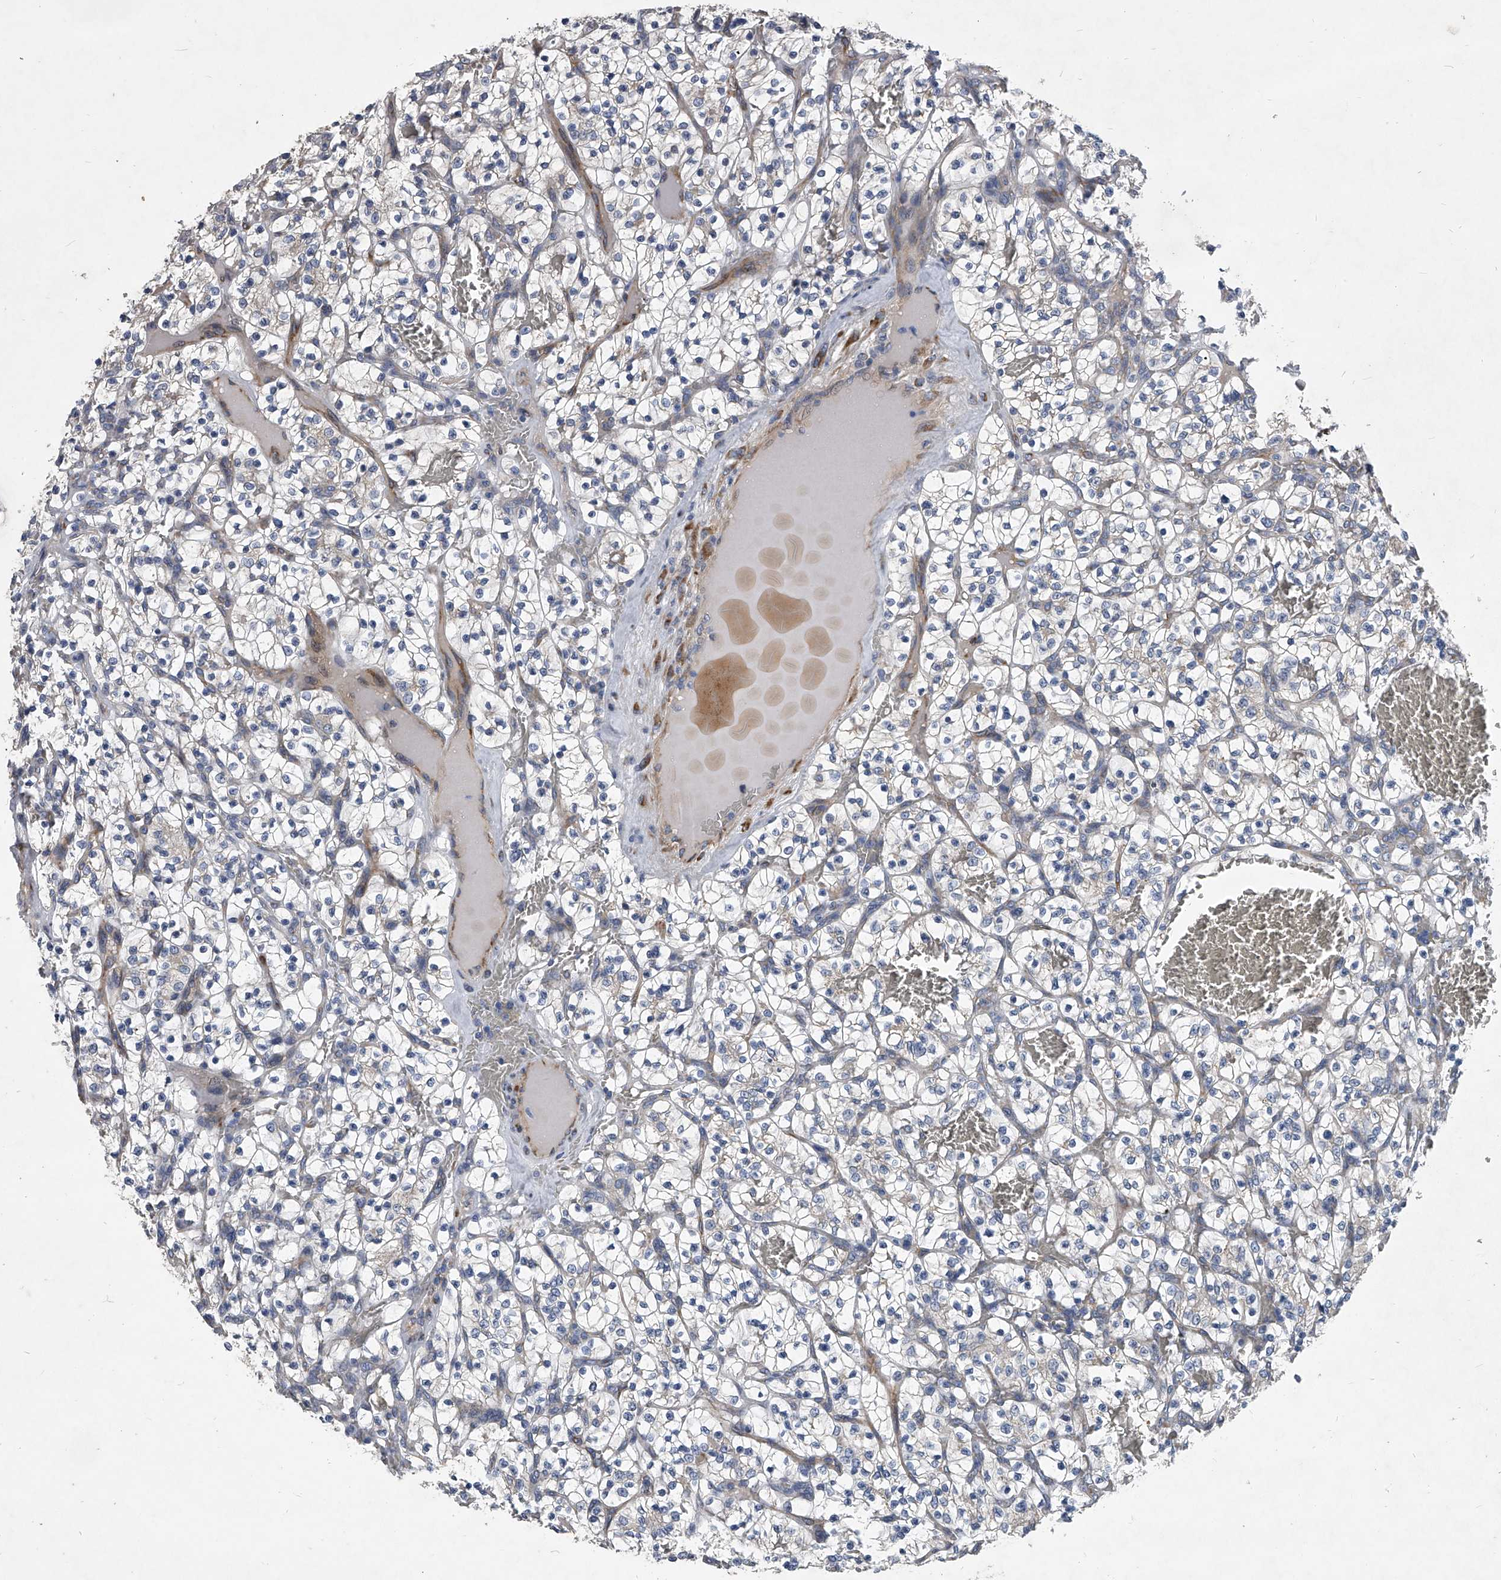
{"staining": {"intensity": "negative", "quantity": "none", "location": "none"}, "tissue": "renal cancer", "cell_type": "Tumor cells", "image_type": "cancer", "snomed": [{"axis": "morphology", "description": "Adenocarcinoma, NOS"}, {"axis": "topography", "description": "Kidney"}], "caption": "Immunohistochemical staining of adenocarcinoma (renal) shows no significant expression in tumor cells. (DAB (3,3'-diaminobenzidine) immunohistochemistry (IHC) visualized using brightfield microscopy, high magnification).", "gene": "CCR4", "patient": {"sex": "female", "age": 57}}